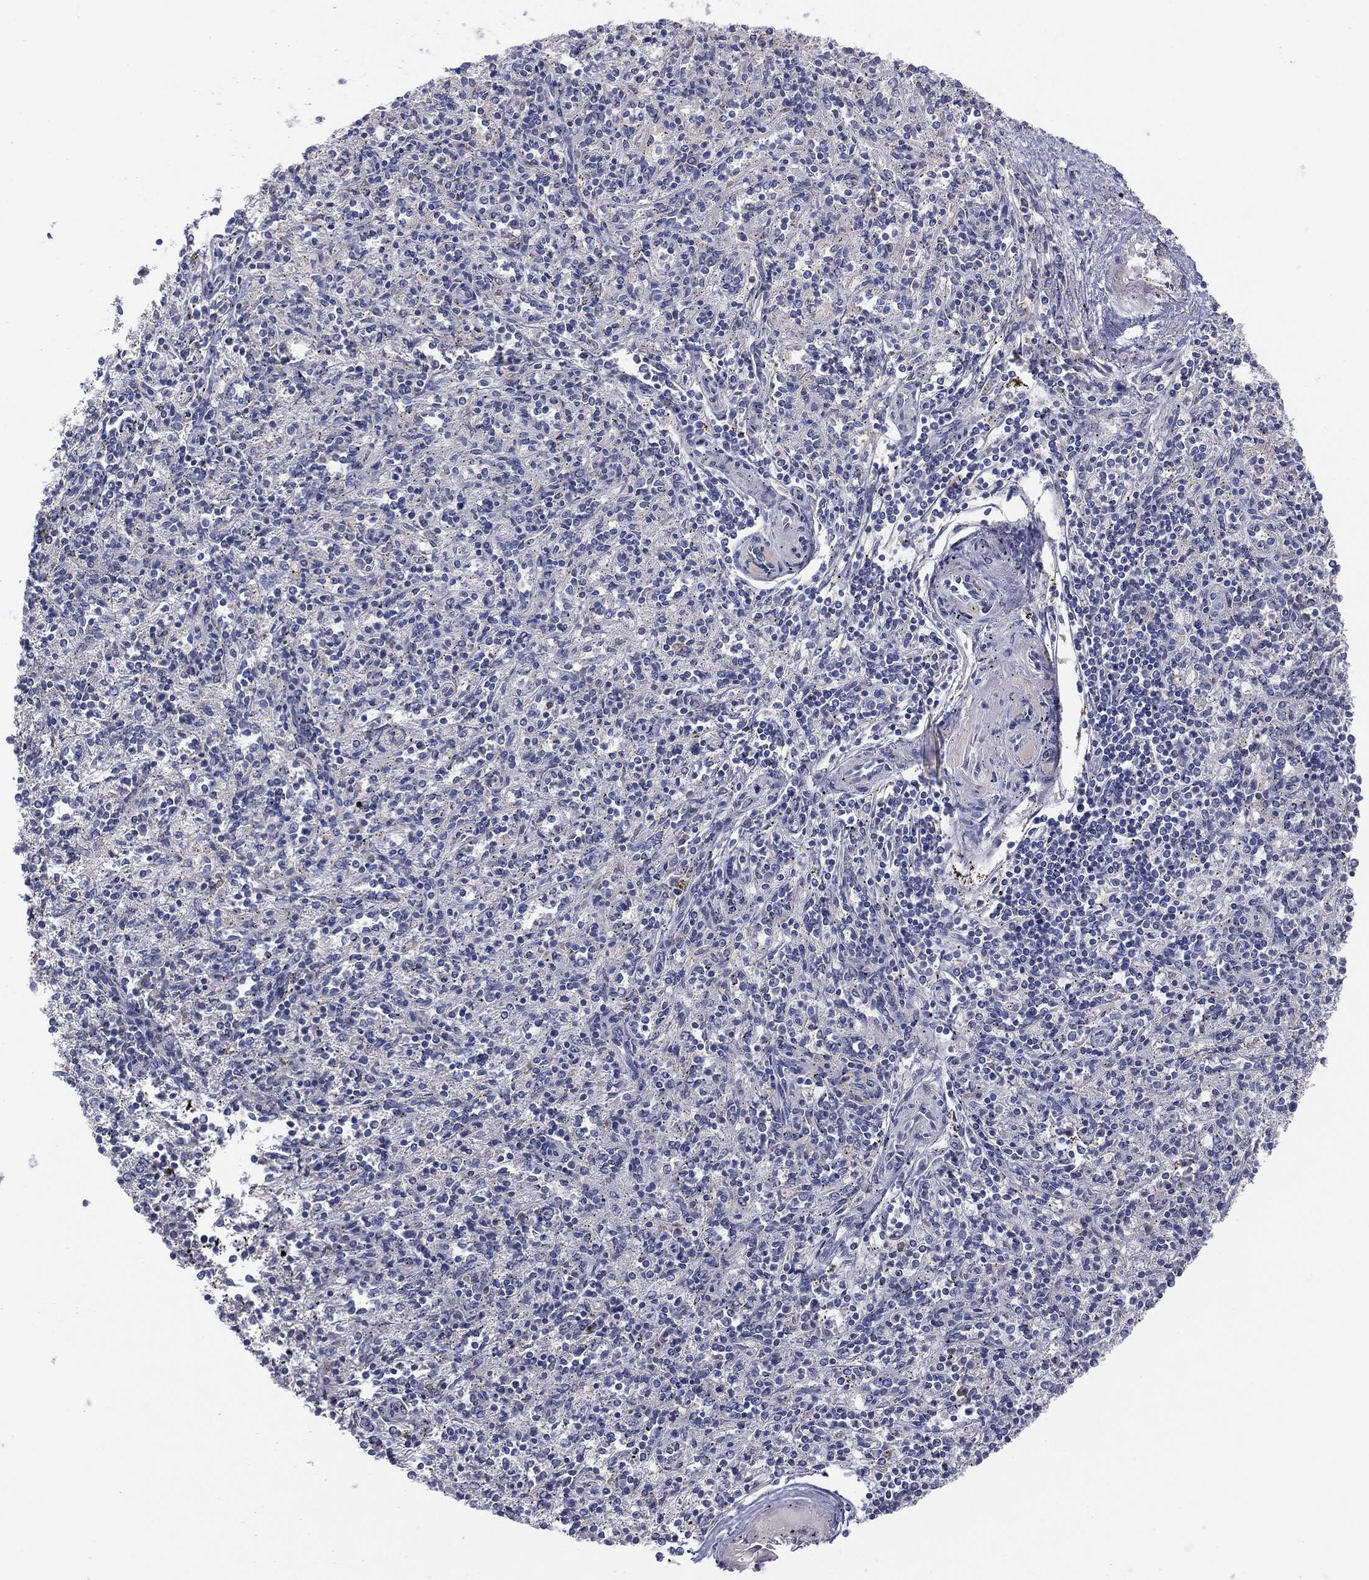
{"staining": {"intensity": "negative", "quantity": "none", "location": "none"}, "tissue": "spleen", "cell_type": "Cells in red pulp", "image_type": "normal", "snomed": [{"axis": "morphology", "description": "Normal tissue, NOS"}, {"axis": "topography", "description": "Spleen"}], "caption": "Immunohistochemical staining of unremarkable spleen displays no significant staining in cells in red pulp.", "gene": "MUC1", "patient": {"sex": "male", "age": 69}}